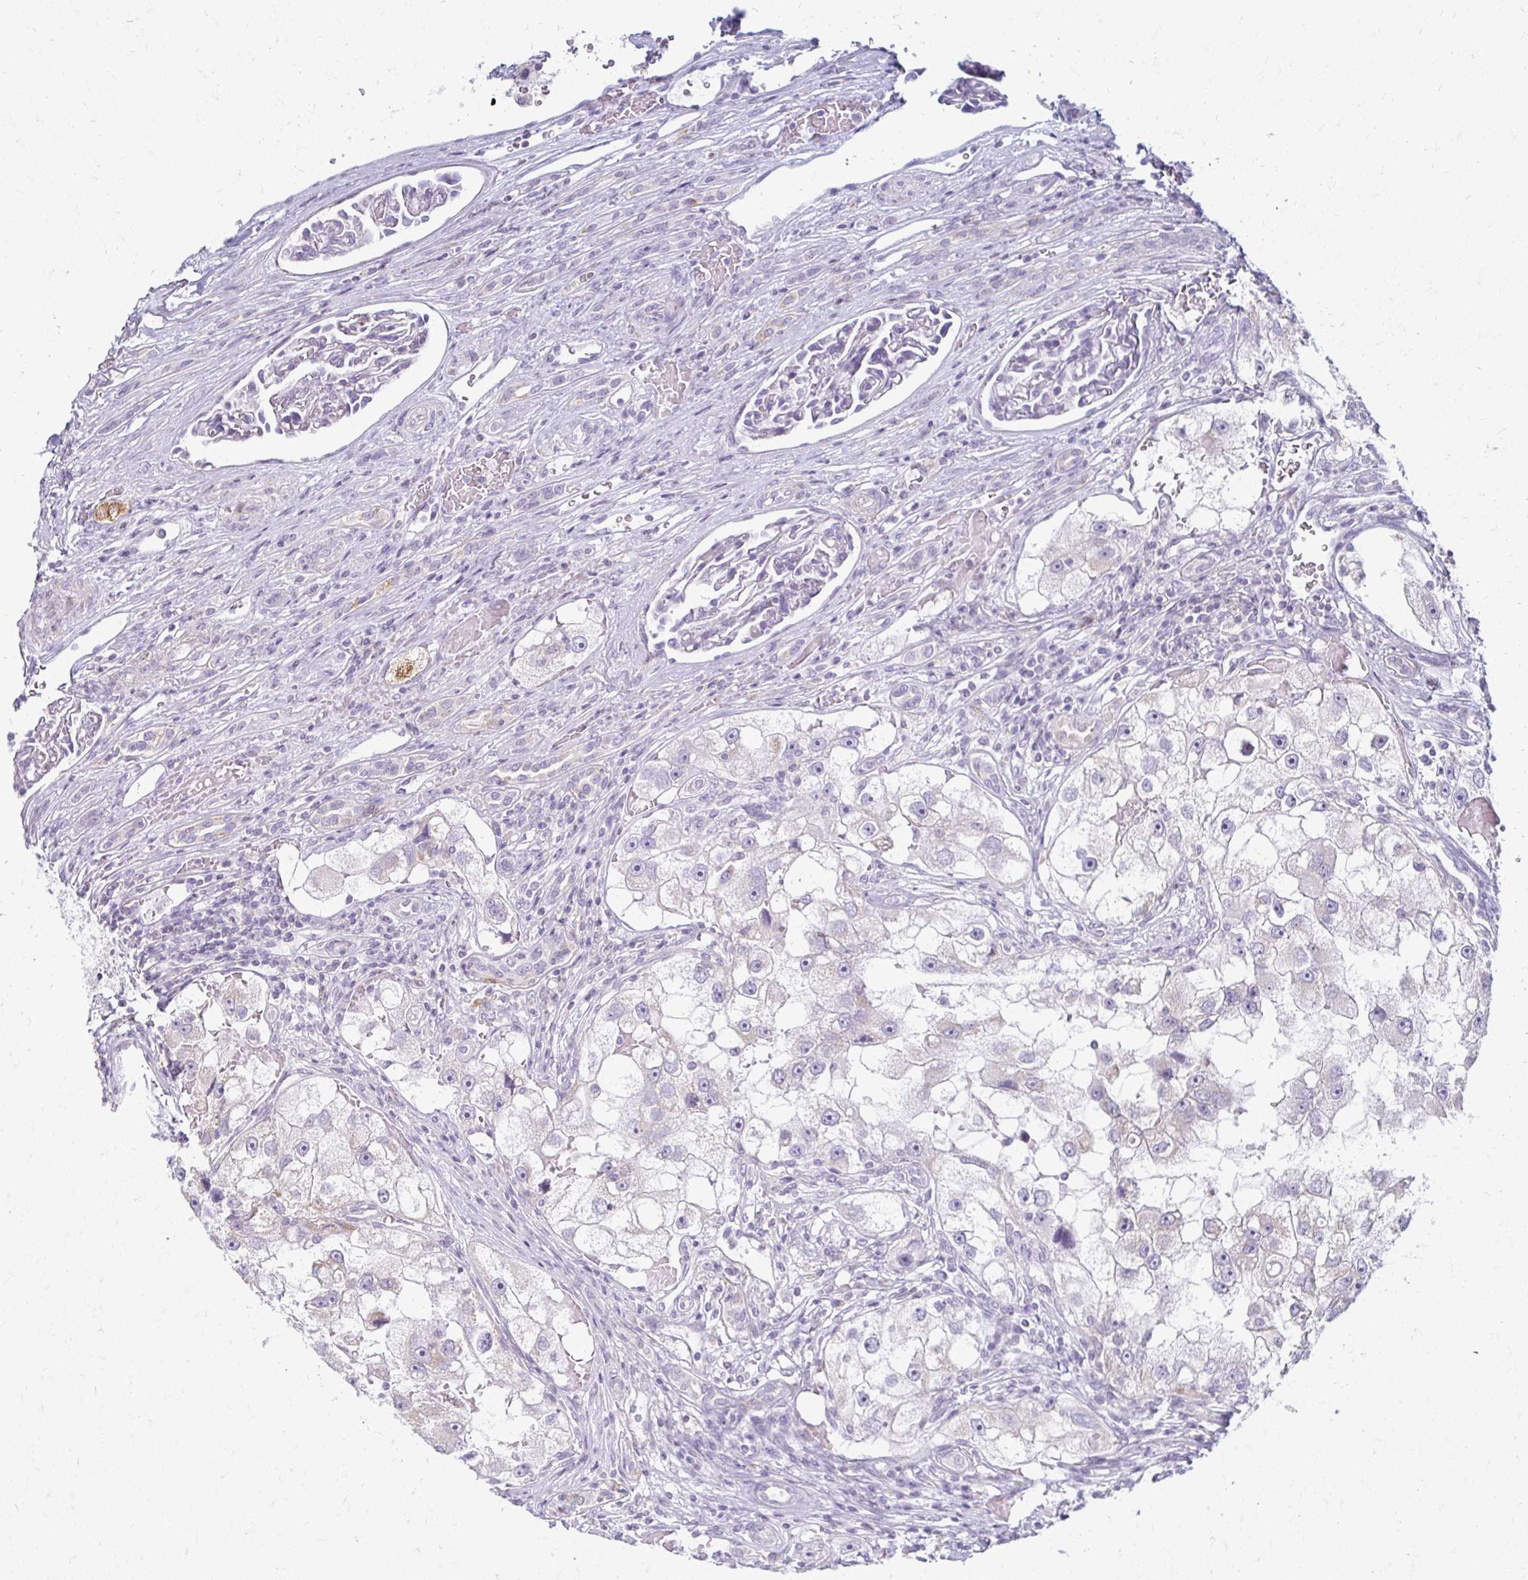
{"staining": {"intensity": "negative", "quantity": "none", "location": "none"}, "tissue": "renal cancer", "cell_type": "Tumor cells", "image_type": "cancer", "snomed": [{"axis": "morphology", "description": "Adenocarcinoma, NOS"}, {"axis": "topography", "description": "Kidney"}], "caption": "DAB (3,3'-diaminobenzidine) immunohistochemical staining of renal adenocarcinoma demonstrates no significant staining in tumor cells.", "gene": "FCGR2B", "patient": {"sex": "male", "age": 63}}